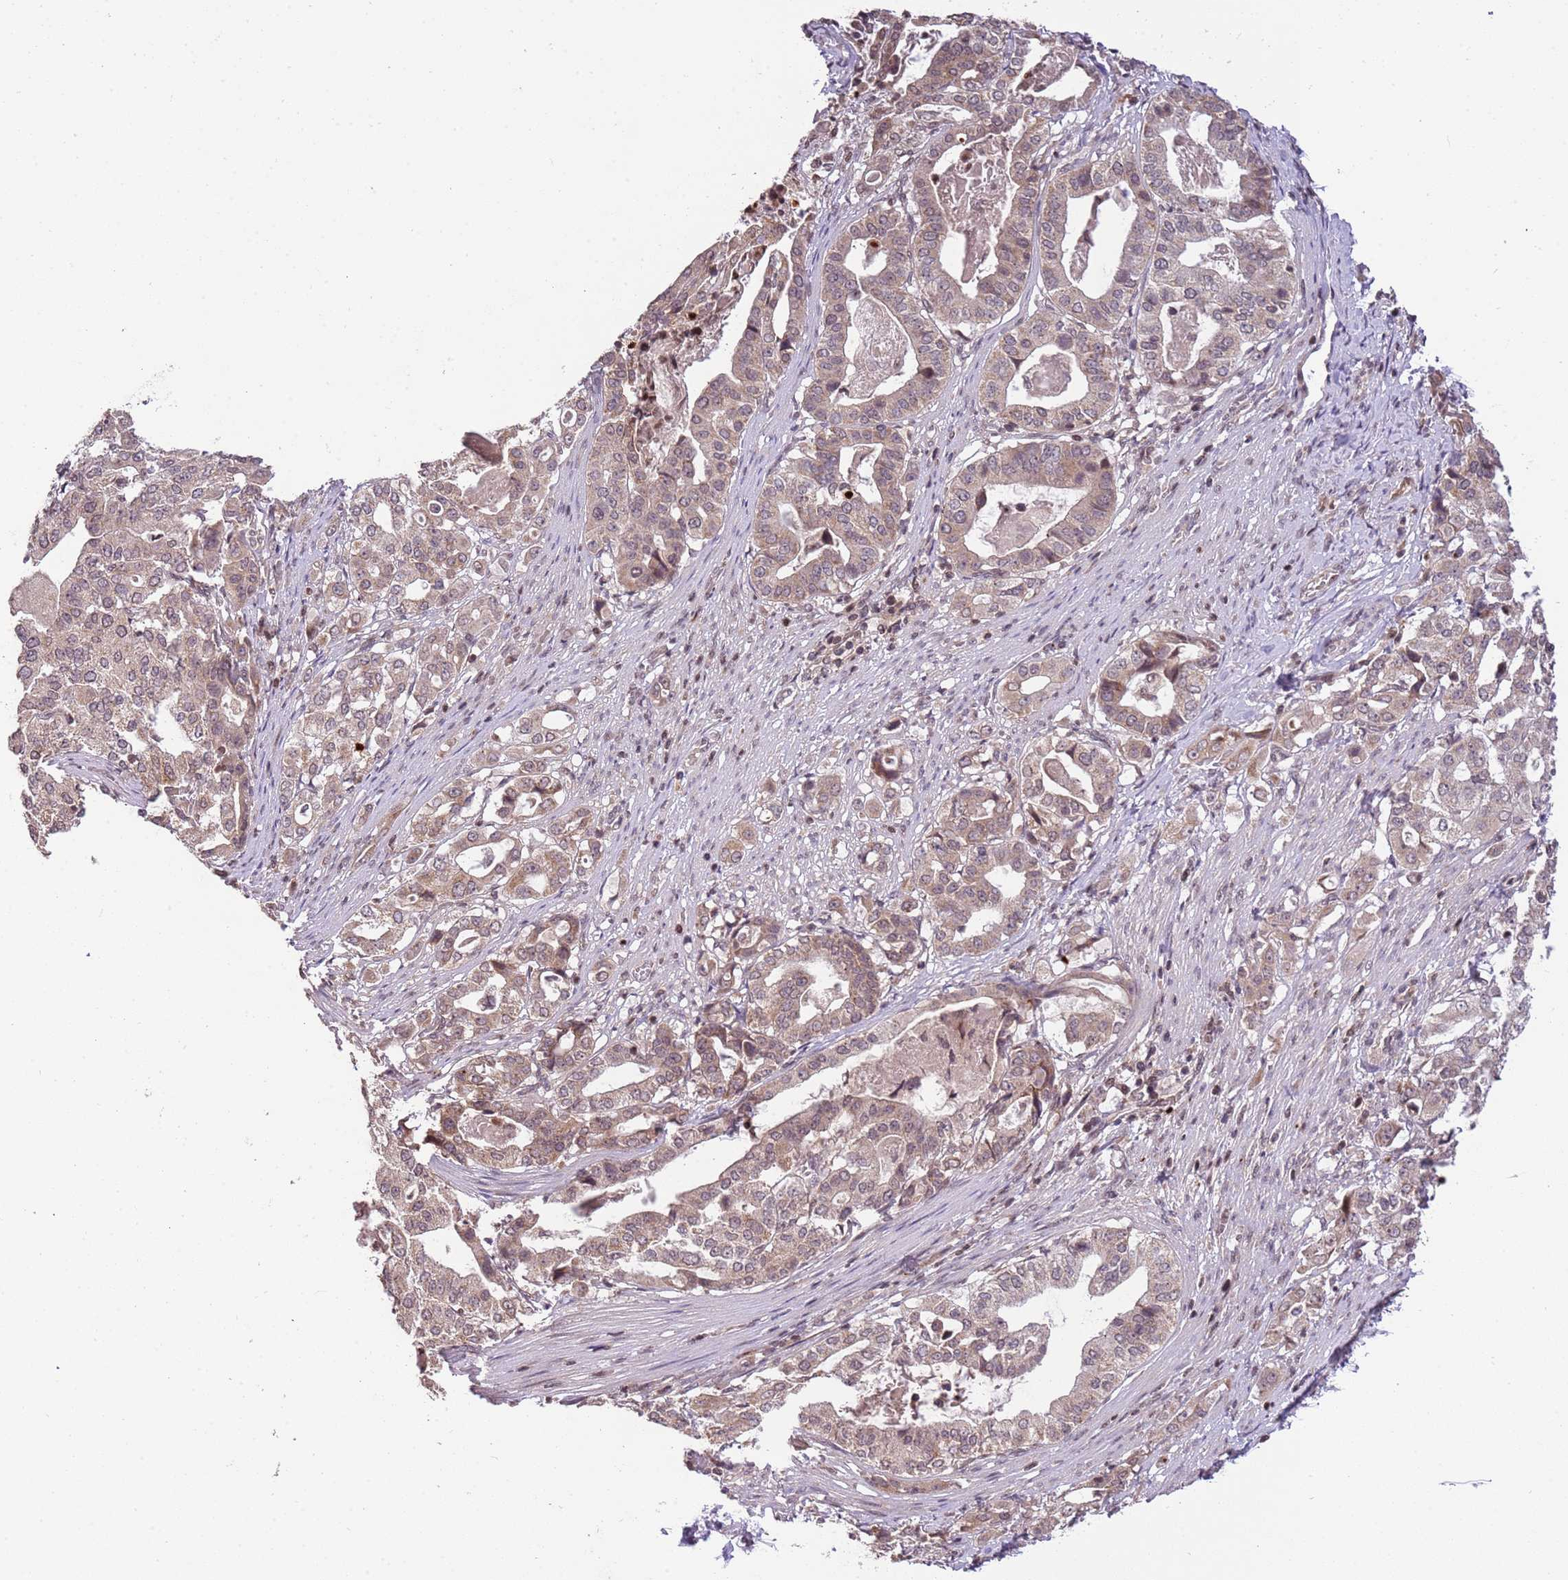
{"staining": {"intensity": "weak", "quantity": ">75%", "location": "cytoplasmic/membranous,nuclear"}, "tissue": "stomach cancer", "cell_type": "Tumor cells", "image_type": "cancer", "snomed": [{"axis": "morphology", "description": "Adenocarcinoma, NOS"}, {"axis": "topography", "description": "Stomach"}], "caption": "Immunohistochemistry photomicrograph of stomach adenocarcinoma stained for a protein (brown), which displays low levels of weak cytoplasmic/membranous and nuclear expression in approximately >75% of tumor cells.", "gene": "SAMSN1", "patient": {"sex": "male", "age": 48}}